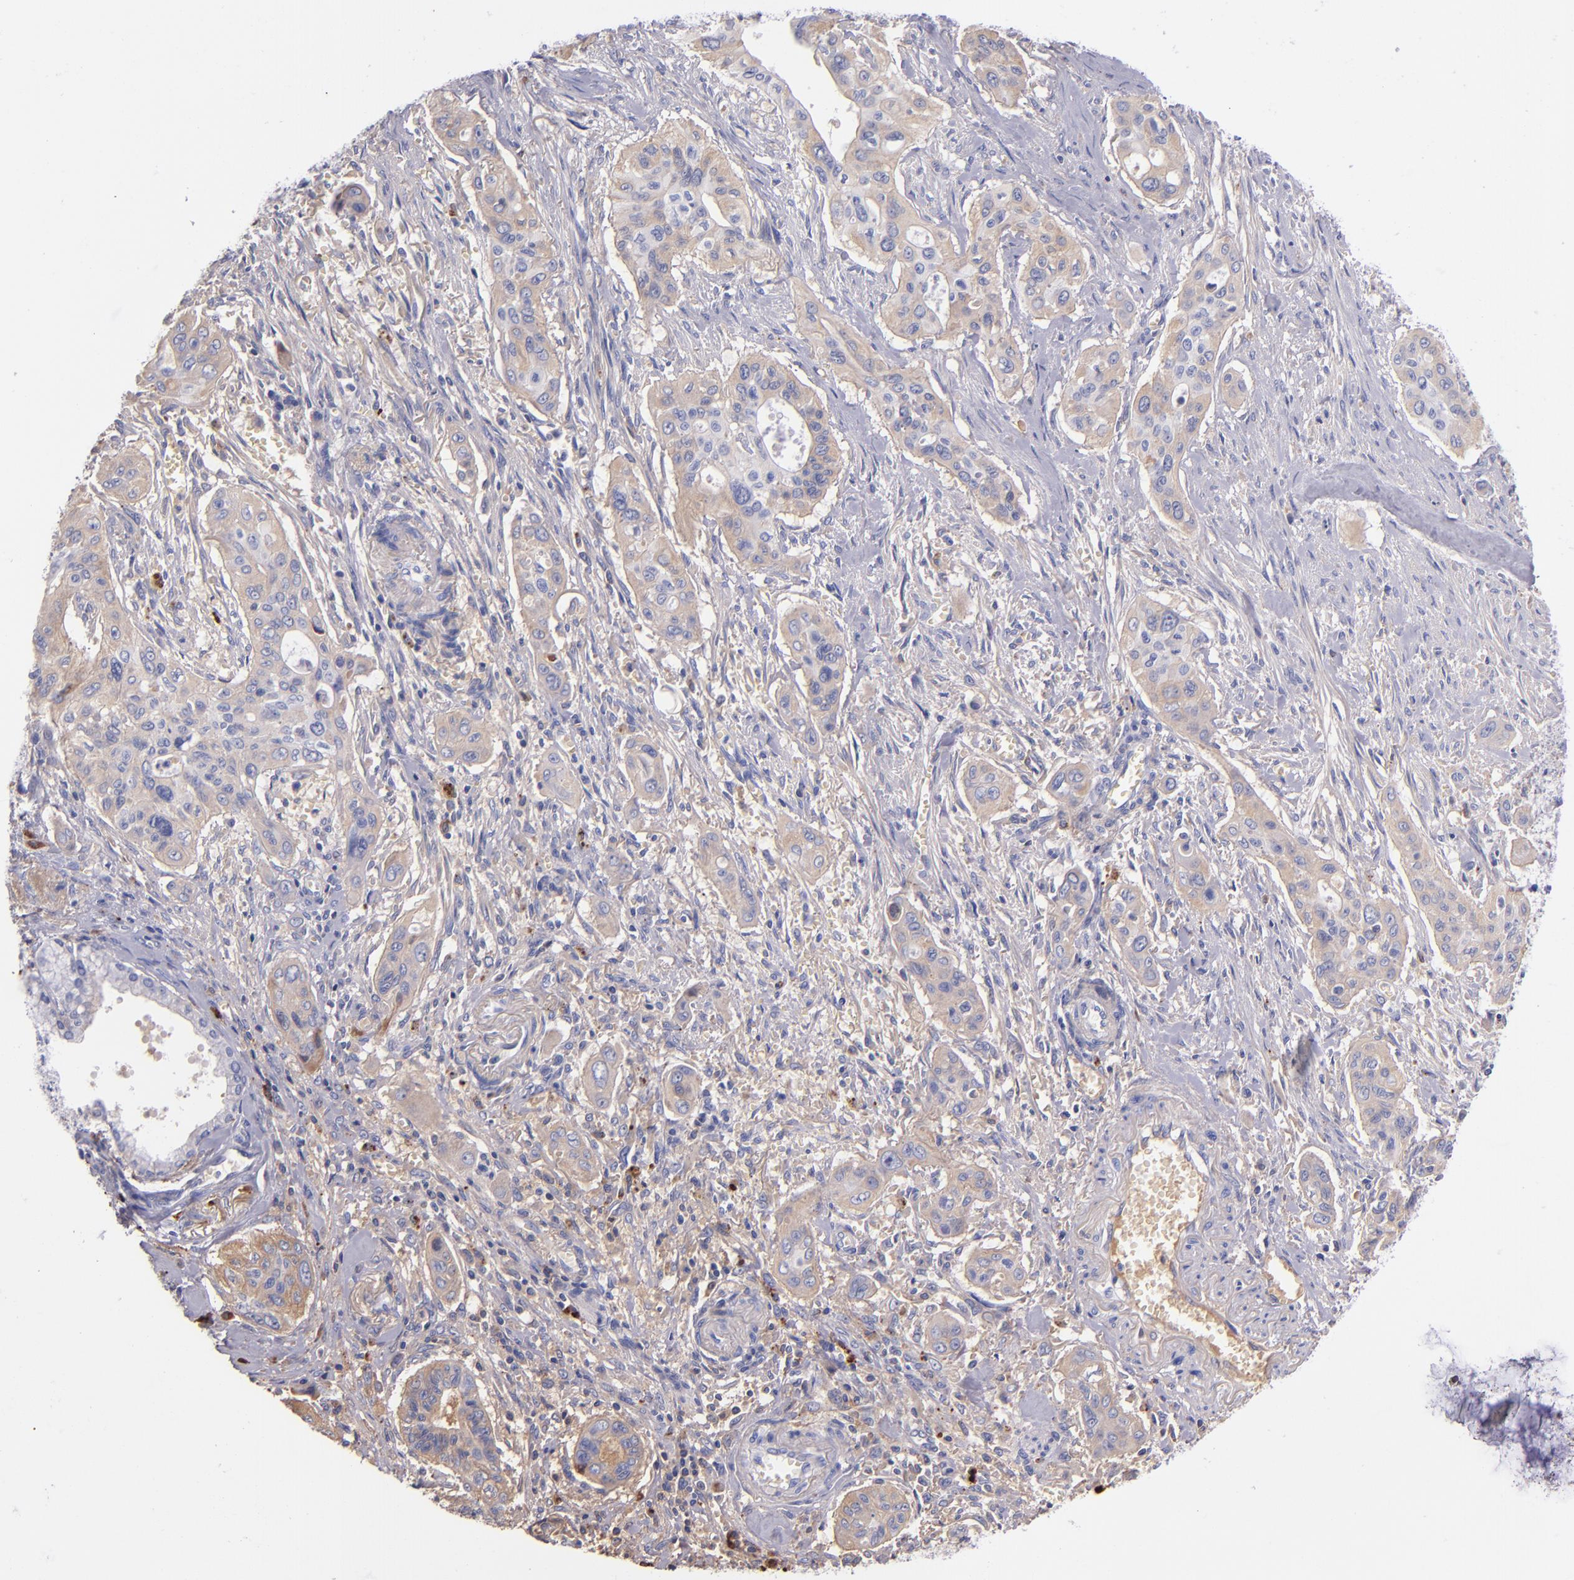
{"staining": {"intensity": "weak", "quantity": ">75%", "location": "cytoplasmic/membranous"}, "tissue": "pancreatic cancer", "cell_type": "Tumor cells", "image_type": "cancer", "snomed": [{"axis": "morphology", "description": "Adenocarcinoma, NOS"}, {"axis": "topography", "description": "Pancreas"}], "caption": "Protein expression analysis of pancreatic adenocarcinoma reveals weak cytoplasmic/membranous expression in approximately >75% of tumor cells. (DAB = brown stain, brightfield microscopy at high magnification).", "gene": "KNG1", "patient": {"sex": "male", "age": 77}}